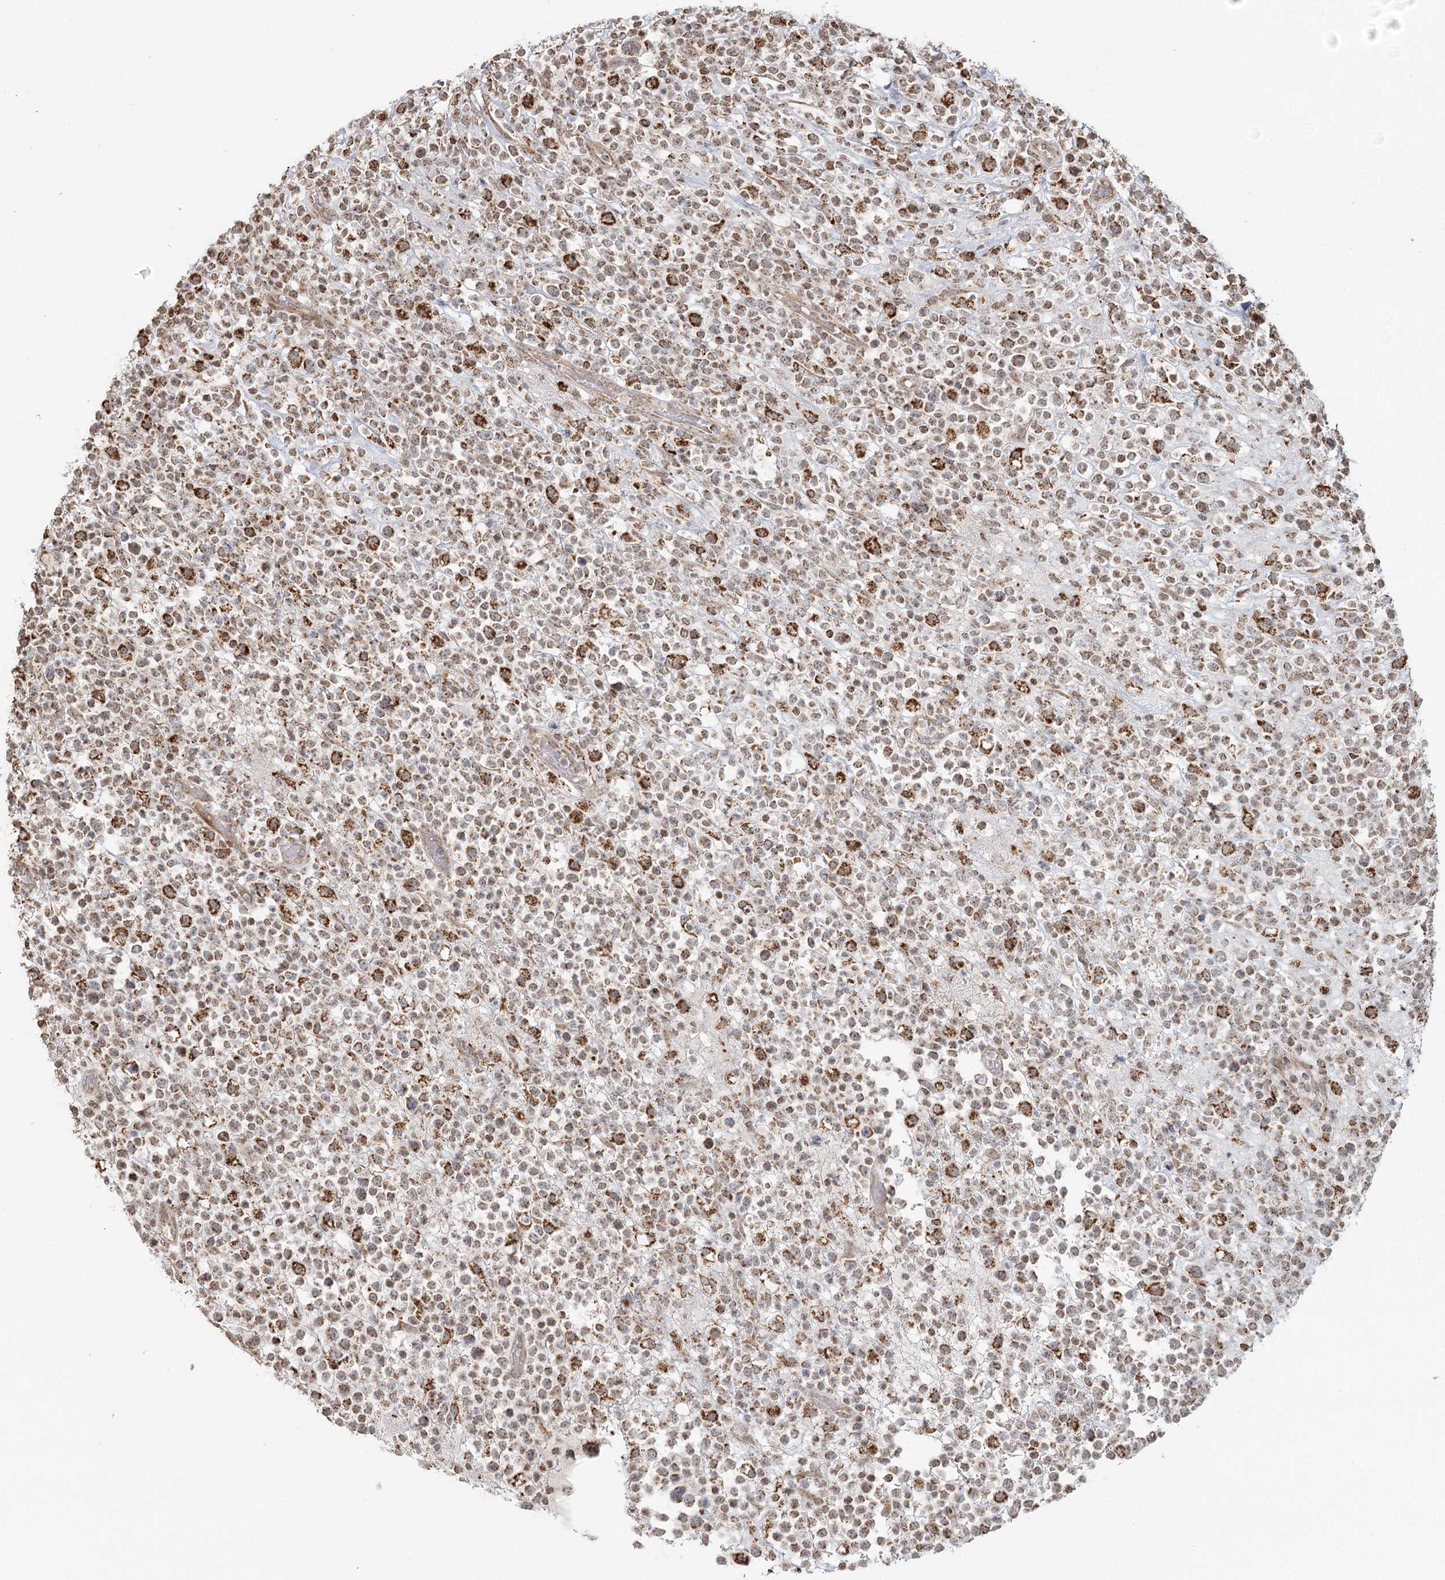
{"staining": {"intensity": "moderate", "quantity": ">75%", "location": "cytoplasmic/membranous"}, "tissue": "lymphoma", "cell_type": "Tumor cells", "image_type": "cancer", "snomed": [{"axis": "morphology", "description": "Malignant lymphoma, non-Hodgkin's type, High grade"}, {"axis": "topography", "description": "Colon"}], "caption": "Brown immunohistochemical staining in human lymphoma shows moderate cytoplasmic/membranous expression in about >75% of tumor cells.", "gene": "LACTB", "patient": {"sex": "female", "age": 53}}